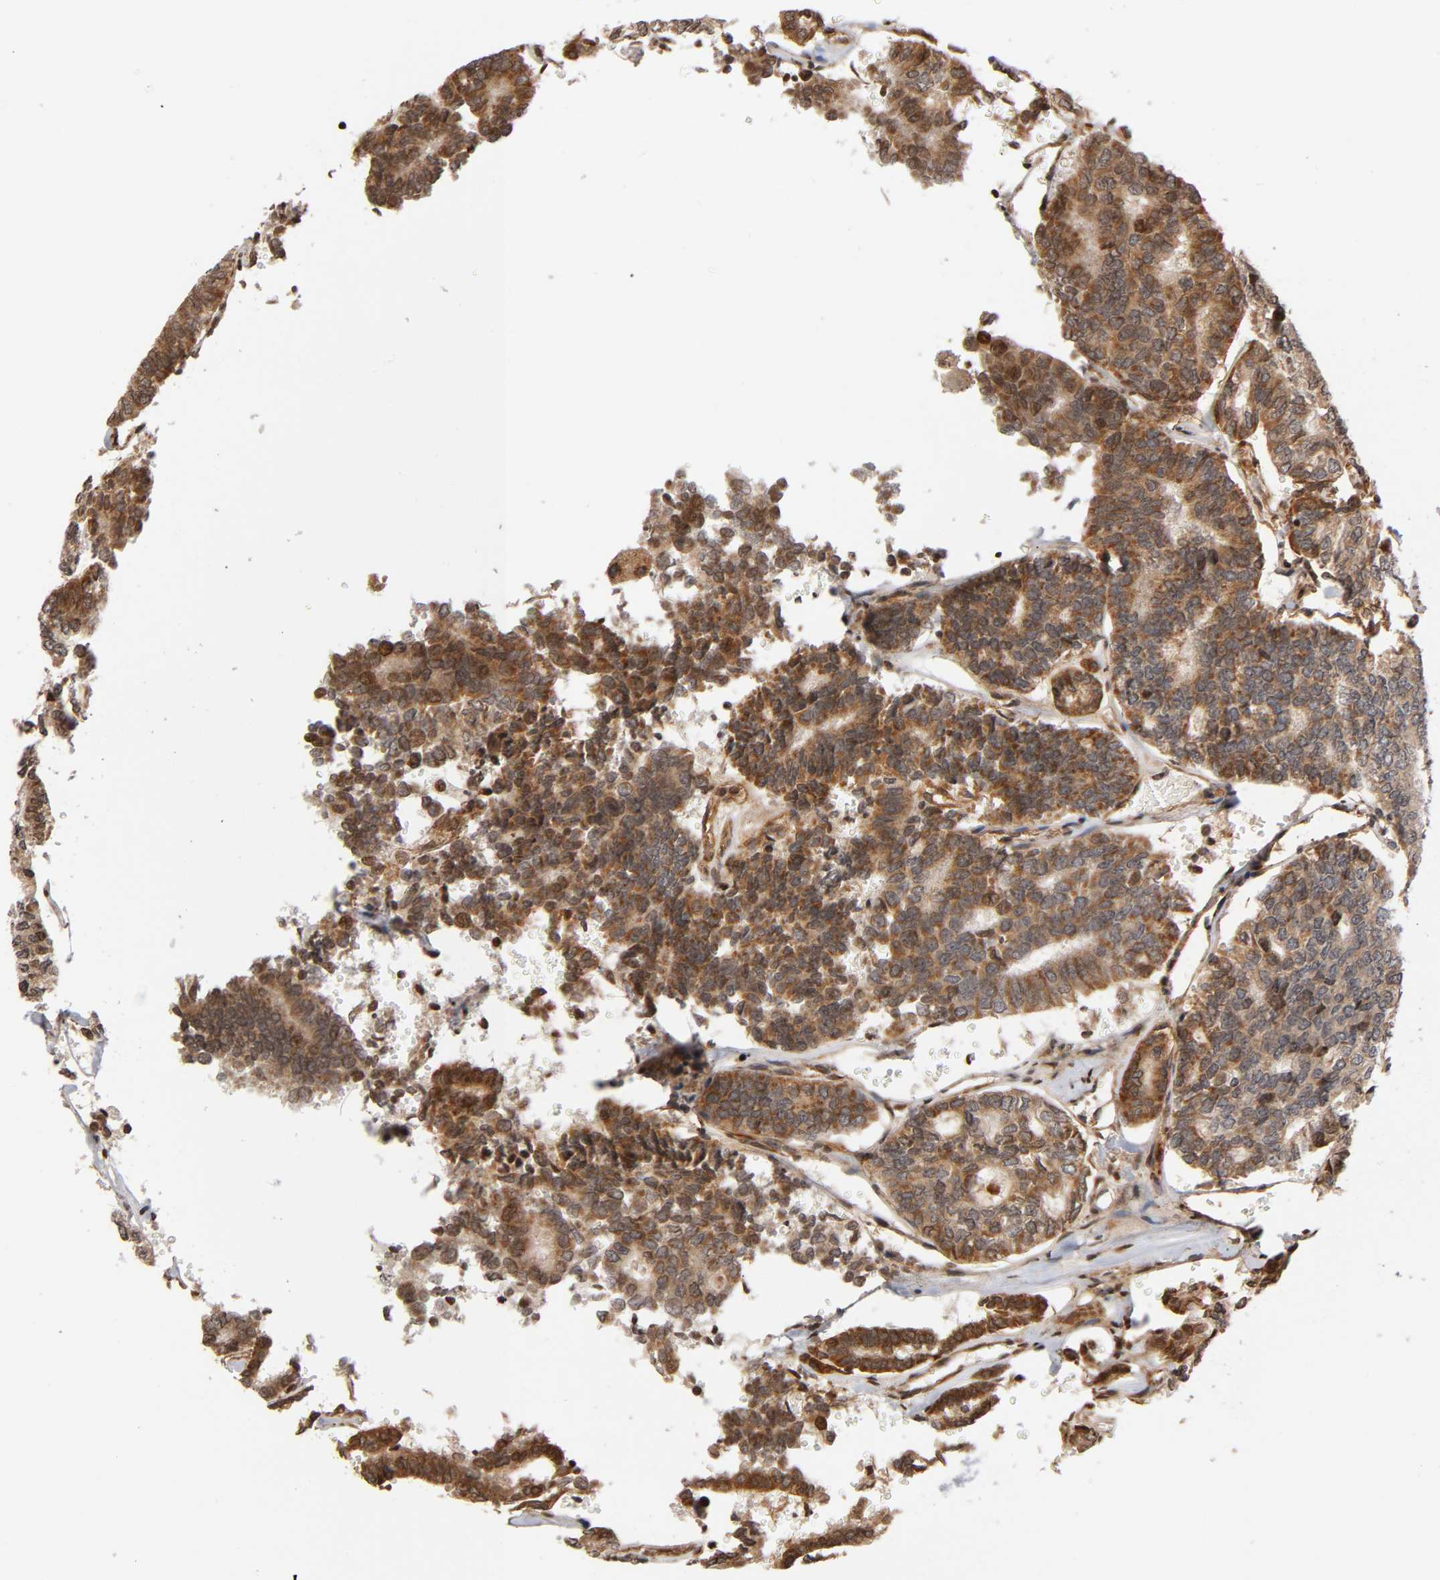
{"staining": {"intensity": "moderate", "quantity": ">75%", "location": "cytoplasmic/membranous"}, "tissue": "thyroid cancer", "cell_type": "Tumor cells", "image_type": "cancer", "snomed": [{"axis": "morphology", "description": "Papillary adenocarcinoma, NOS"}, {"axis": "topography", "description": "Thyroid gland"}], "caption": "This is a photomicrograph of immunohistochemistry staining of papillary adenocarcinoma (thyroid), which shows moderate positivity in the cytoplasmic/membranous of tumor cells.", "gene": "ITGAV", "patient": {"sex": "female", "age": 35}}